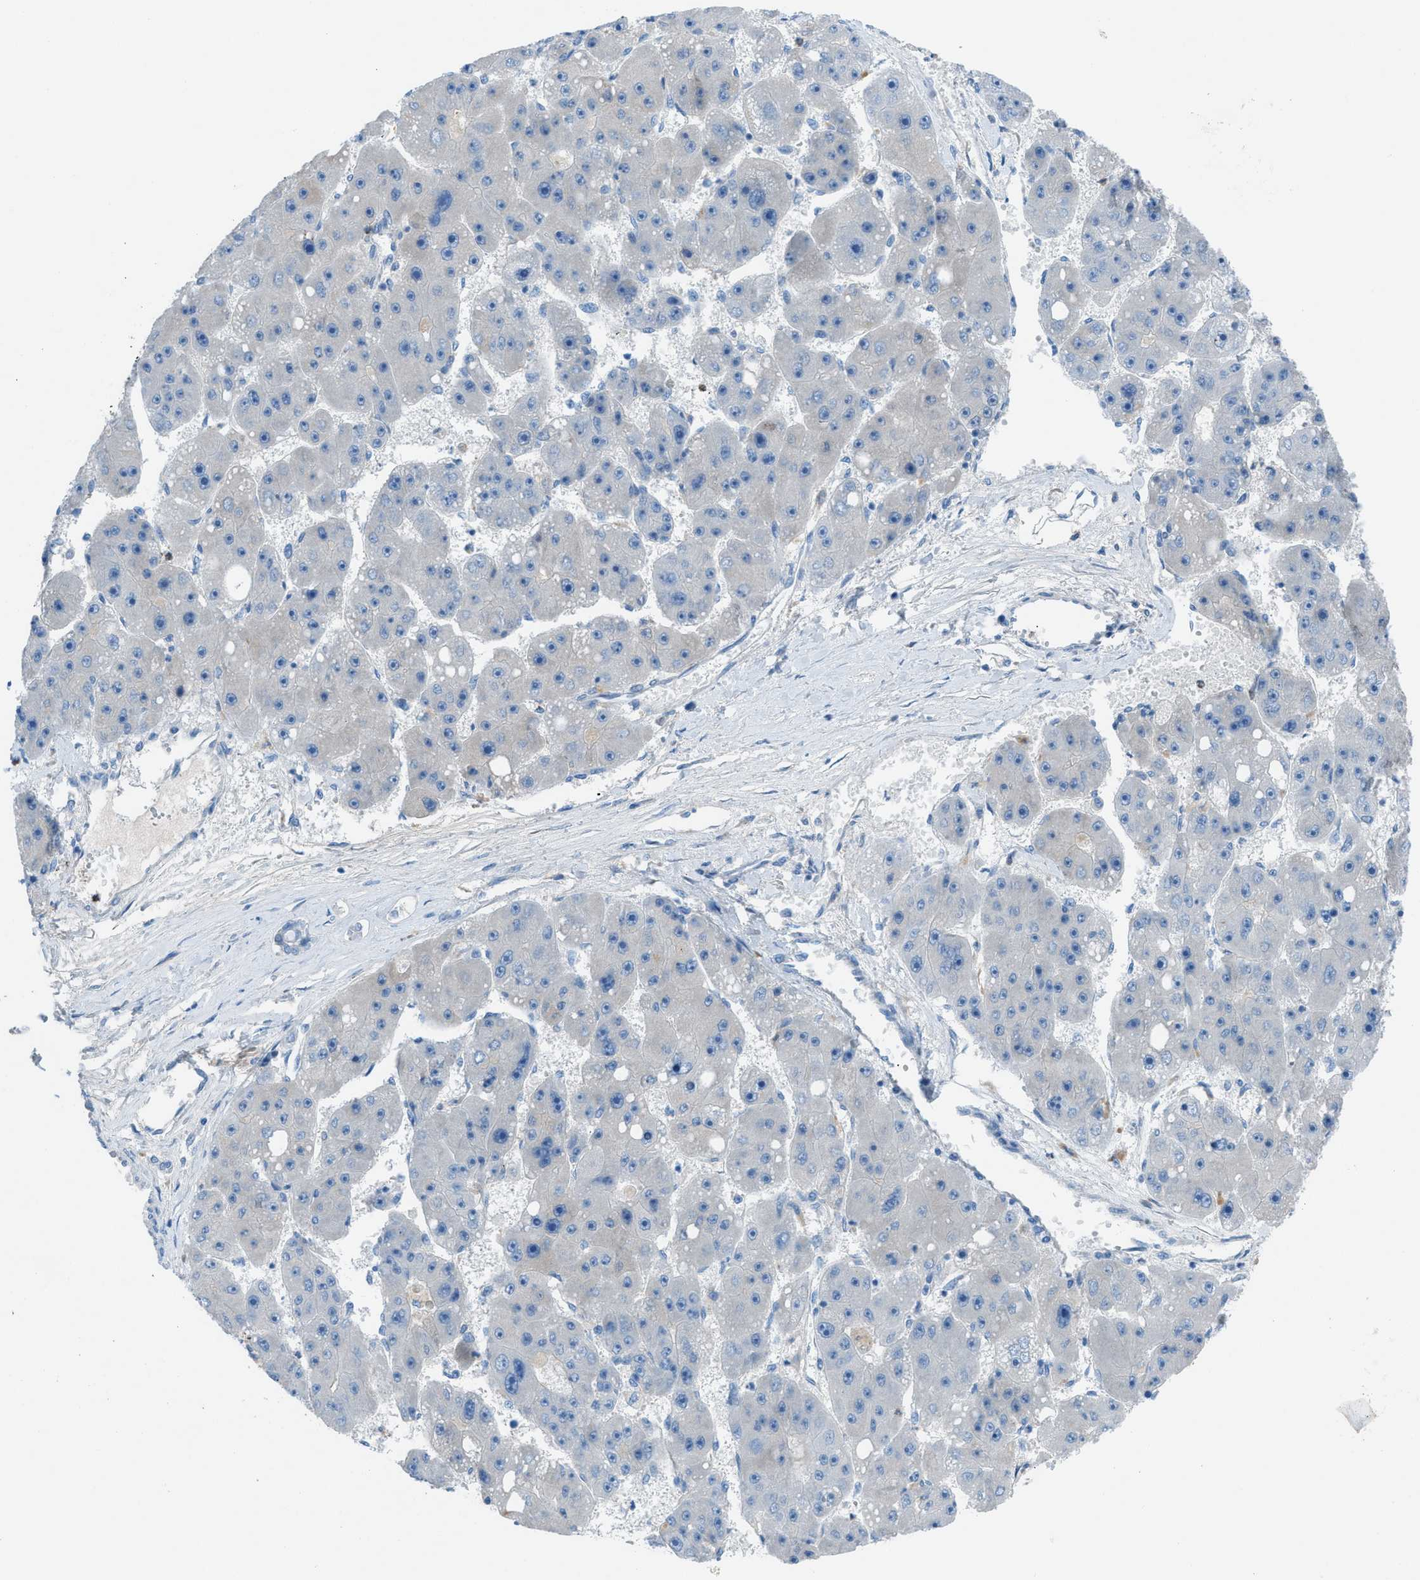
{"staining": {"intensity": "negative", "quantity": "none", "location": "none"}, "tissue": "liver cancer", "cell_type": "Tumor cells", "image_type": "cancer", "snomed": [{"axis": "morphology", "description": "Carcinoma, Hepatocellular, NOS"}, {"axis": "topography", "description": "Liver"}], "caption": "Liver cancer (hepatocellular carcinoma) was stained to show a protein in brown. There is no significant expression in tumor cells. The staining was performed using DAB (3,3'-diaminobenzidine) to visualize the protein expression in brown, while the nuclei were stained in blue with hematoxylin (Magnification: 20x).", "gene": "C5AR2", "patient": {"sex": "female", "age": 61}}